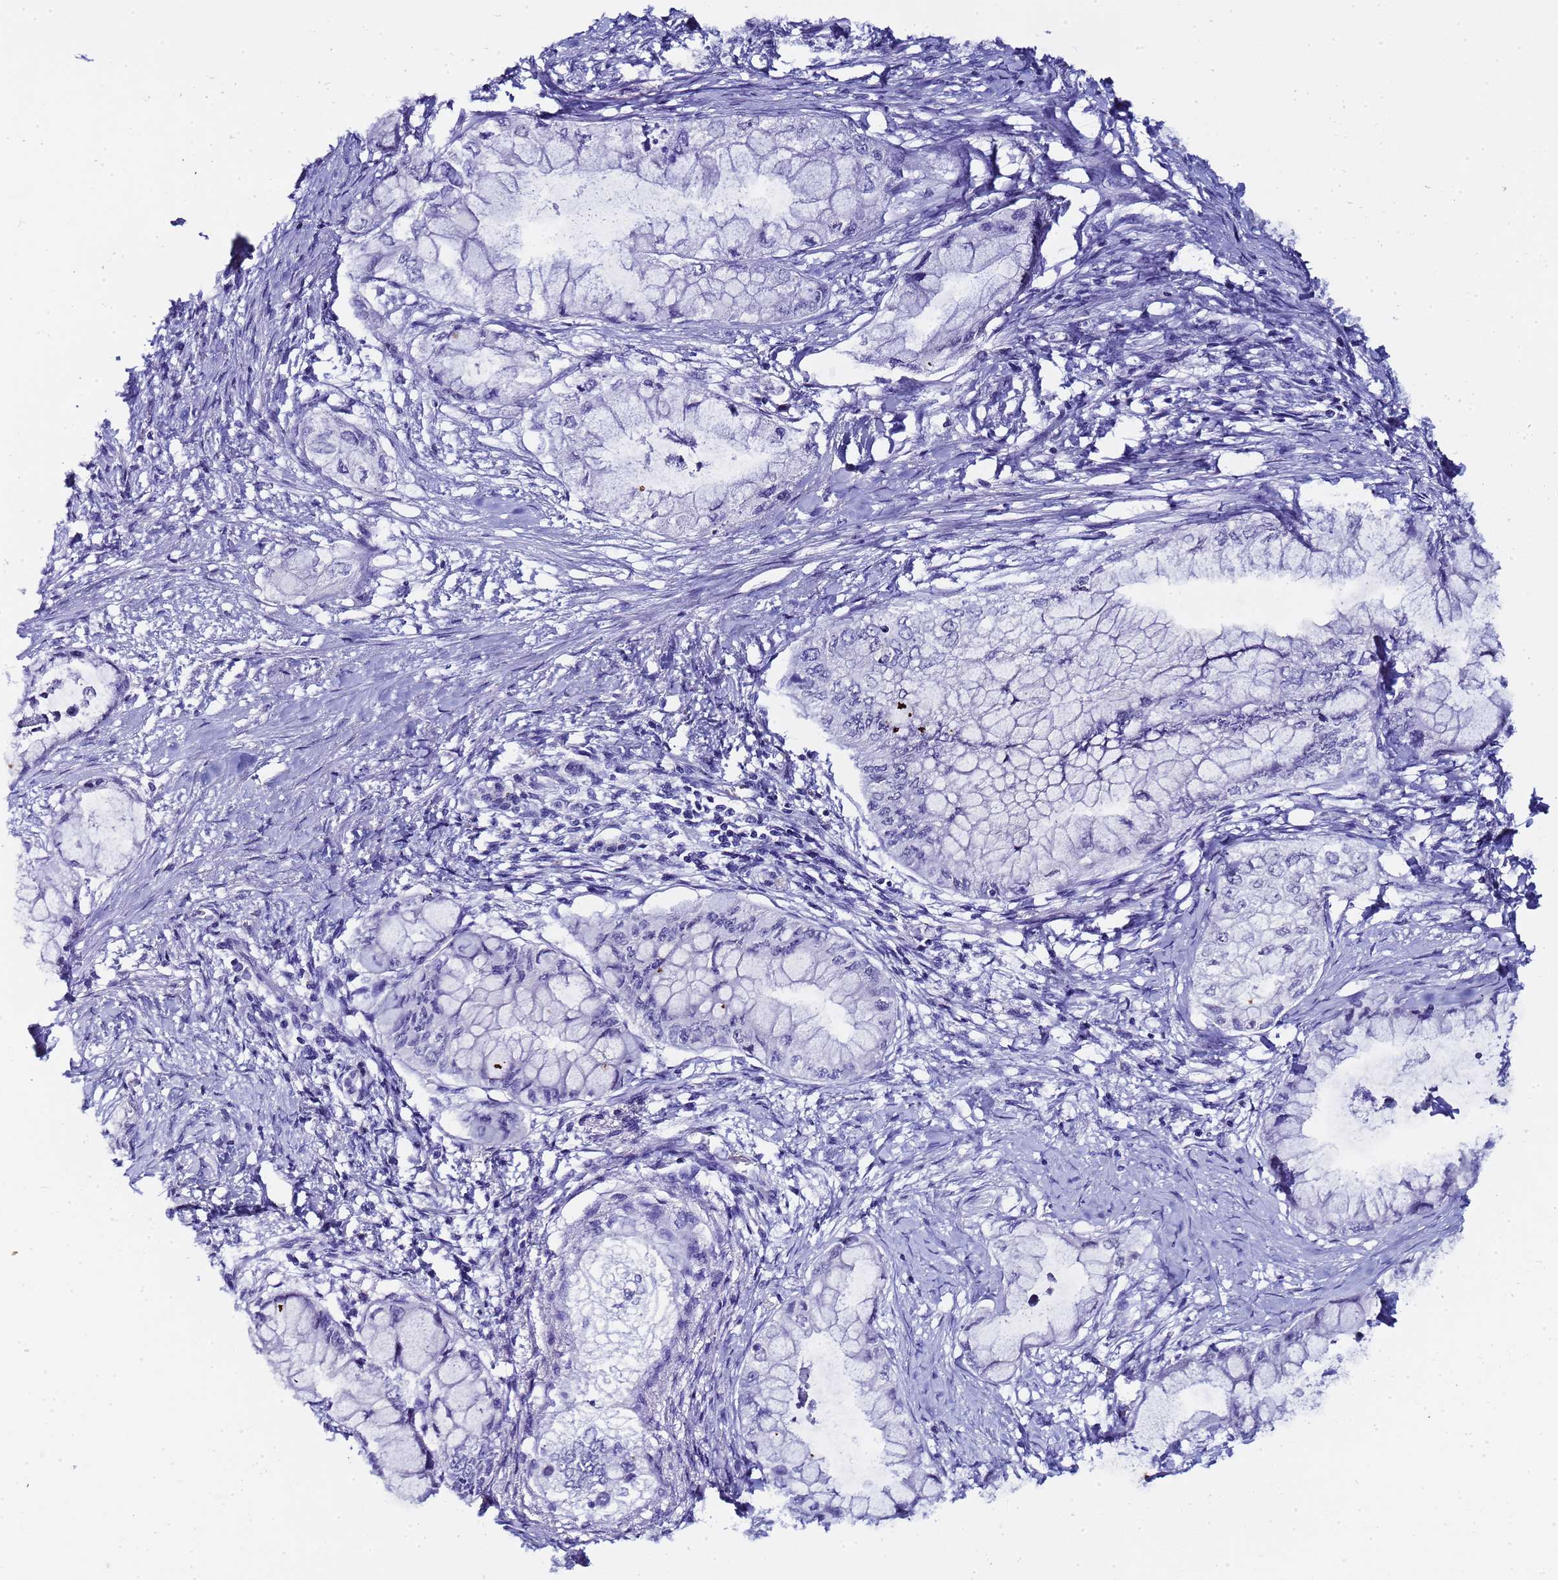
{"staining": {"intensity": "negative", "quantity": "none", "location": "none"}, "tissue": "pancreatic cancer", "cell_type": "Tumor cells", "image_type": "cancer", "snomed": [{"axis": "morphology", "description": "Adenocarcinoma, NOS"}, {"axis": "topography", "description": "Pancreas"}], "caption": "Image shows no significant protein expression in tumor cells of pancreatic cancer.", "gene": "CTRC", "patient": {"sex": "male", "age": 48}}